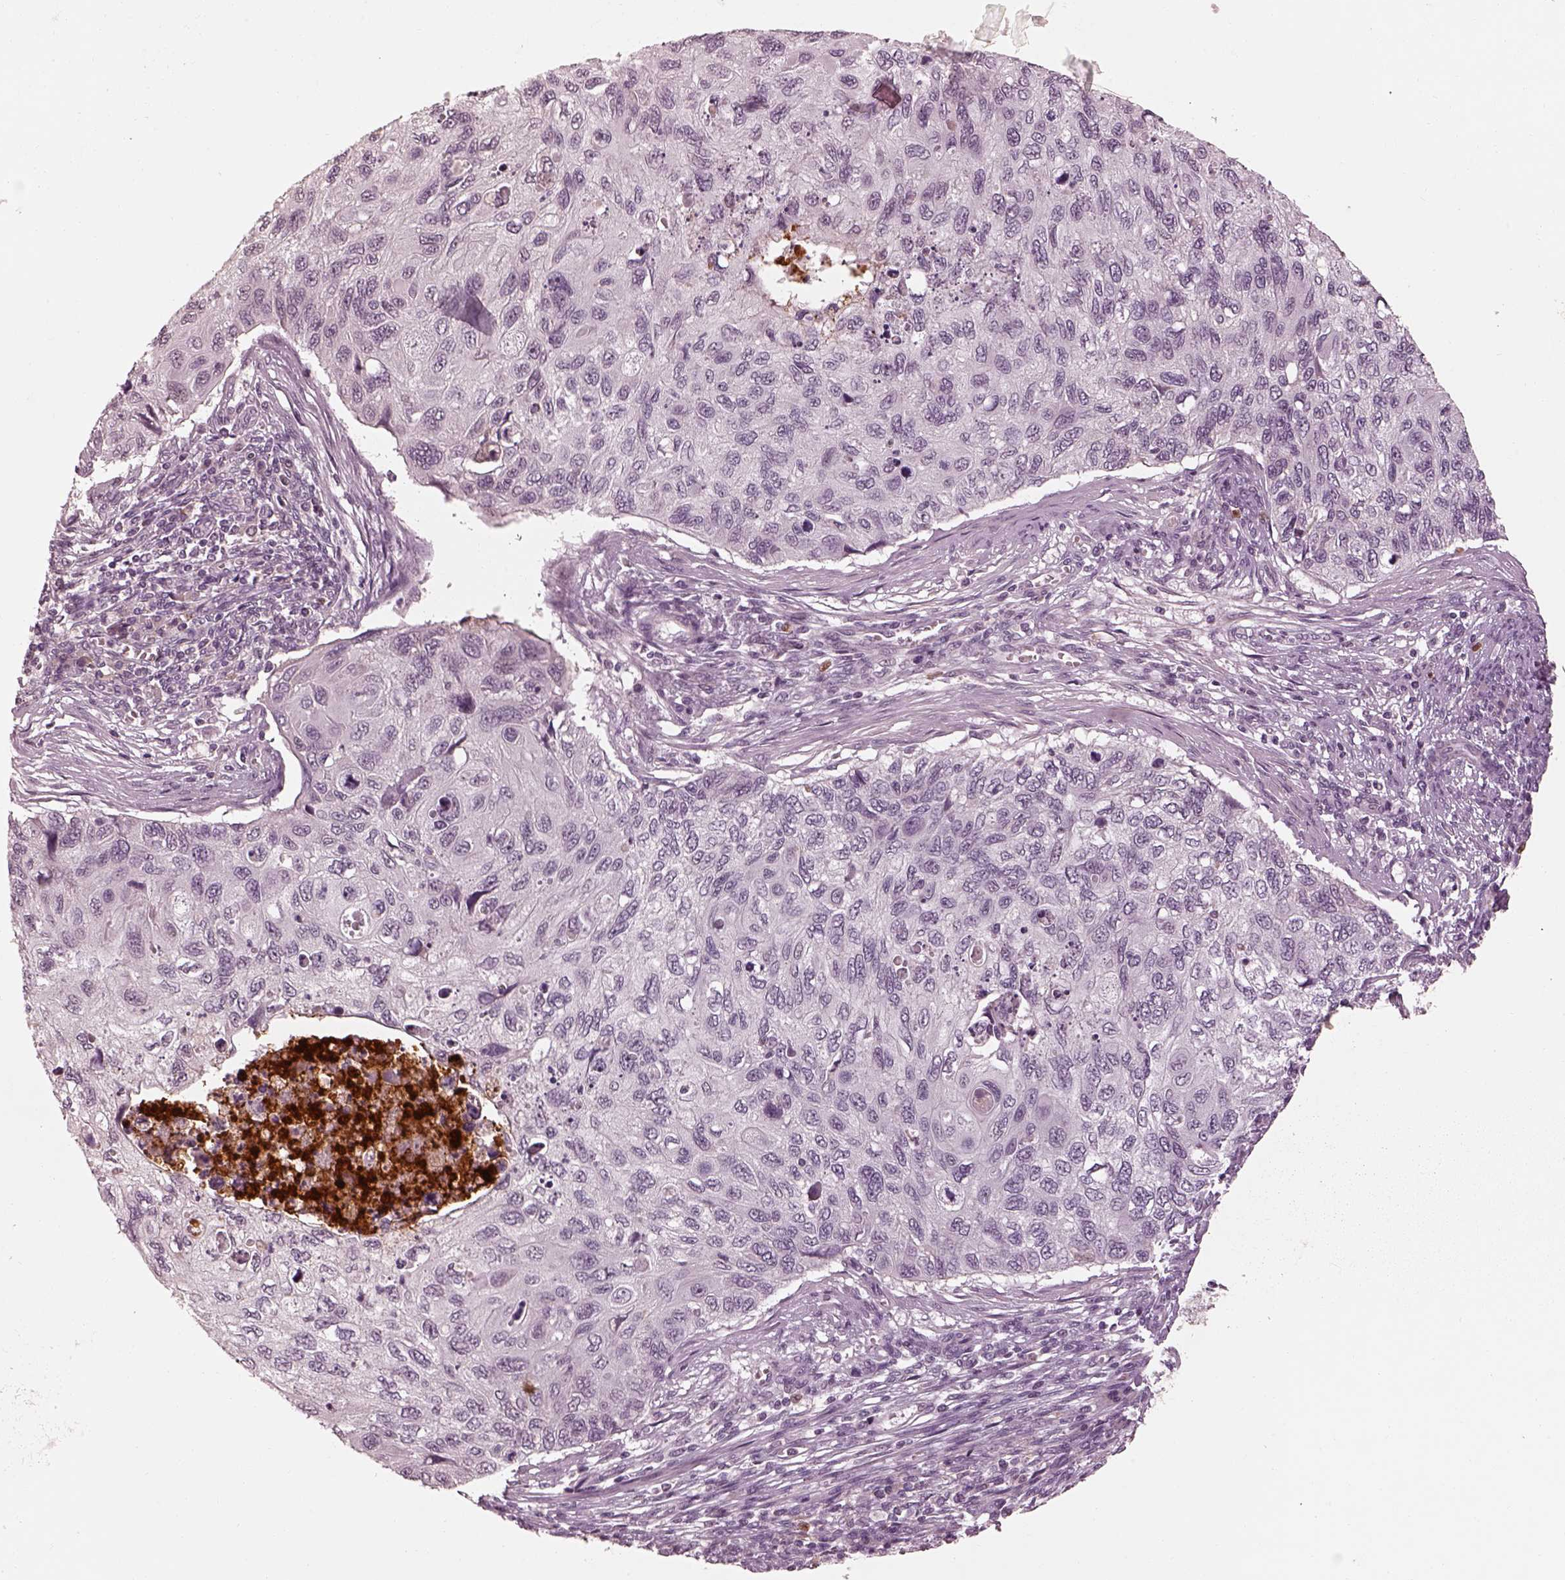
{"staining": {"intensity": "negative", "quantity": "none", "location": "none"}, "tissue": "cervical cancer", "cell_type": "Tumor cells", "image_type": "cancer", "snomed": [{"axis": "morphology", "description": "Squamous cell carcinoma, NOS"}, {"axis": "topography", "description": "Cervix"}], "caption": "A photomicrograph of human cervical cancer is negative for staining in tumor cells.", "gene": "KCNA2", "patient": {"sex": "female", "age": 70}}